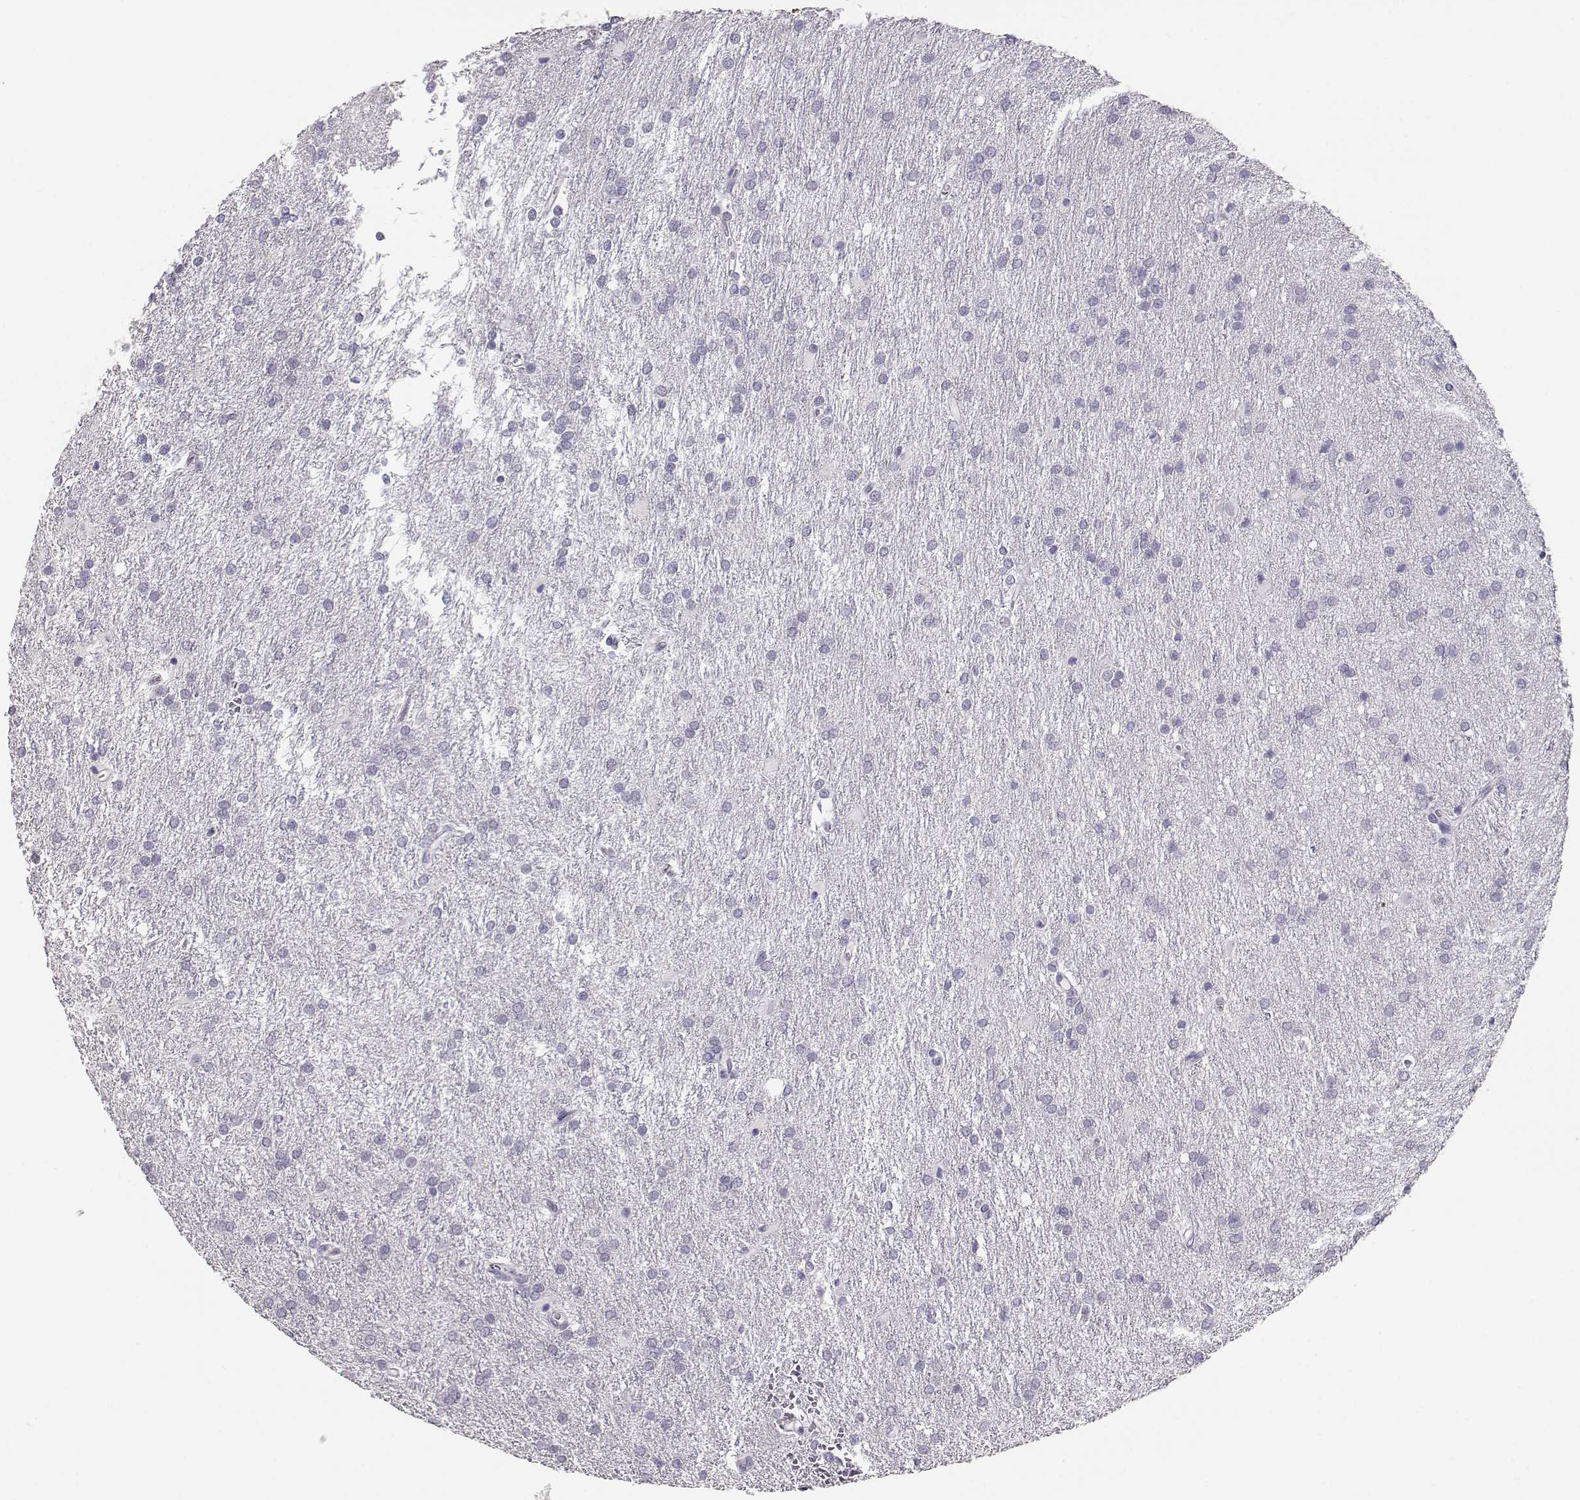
{"staining": {"intensity": "negative", "quantity": "none", "location": "none"}, "tissue": "glioma", "cell_type": "Tumor cells", "image_type": "cancer", "snomed": [{"axis": "morphology", "description": "Glioma, malignant, Low grade"}, {"axis": "topography", "description": "Brain"}], "caption": "This is an immunohistochemistry micrograph of low-grade glioma (malignant). There is no staining in tumor cells.", "gene": "MAGEC1", "patient": {"sex": "female", "age": 32}}